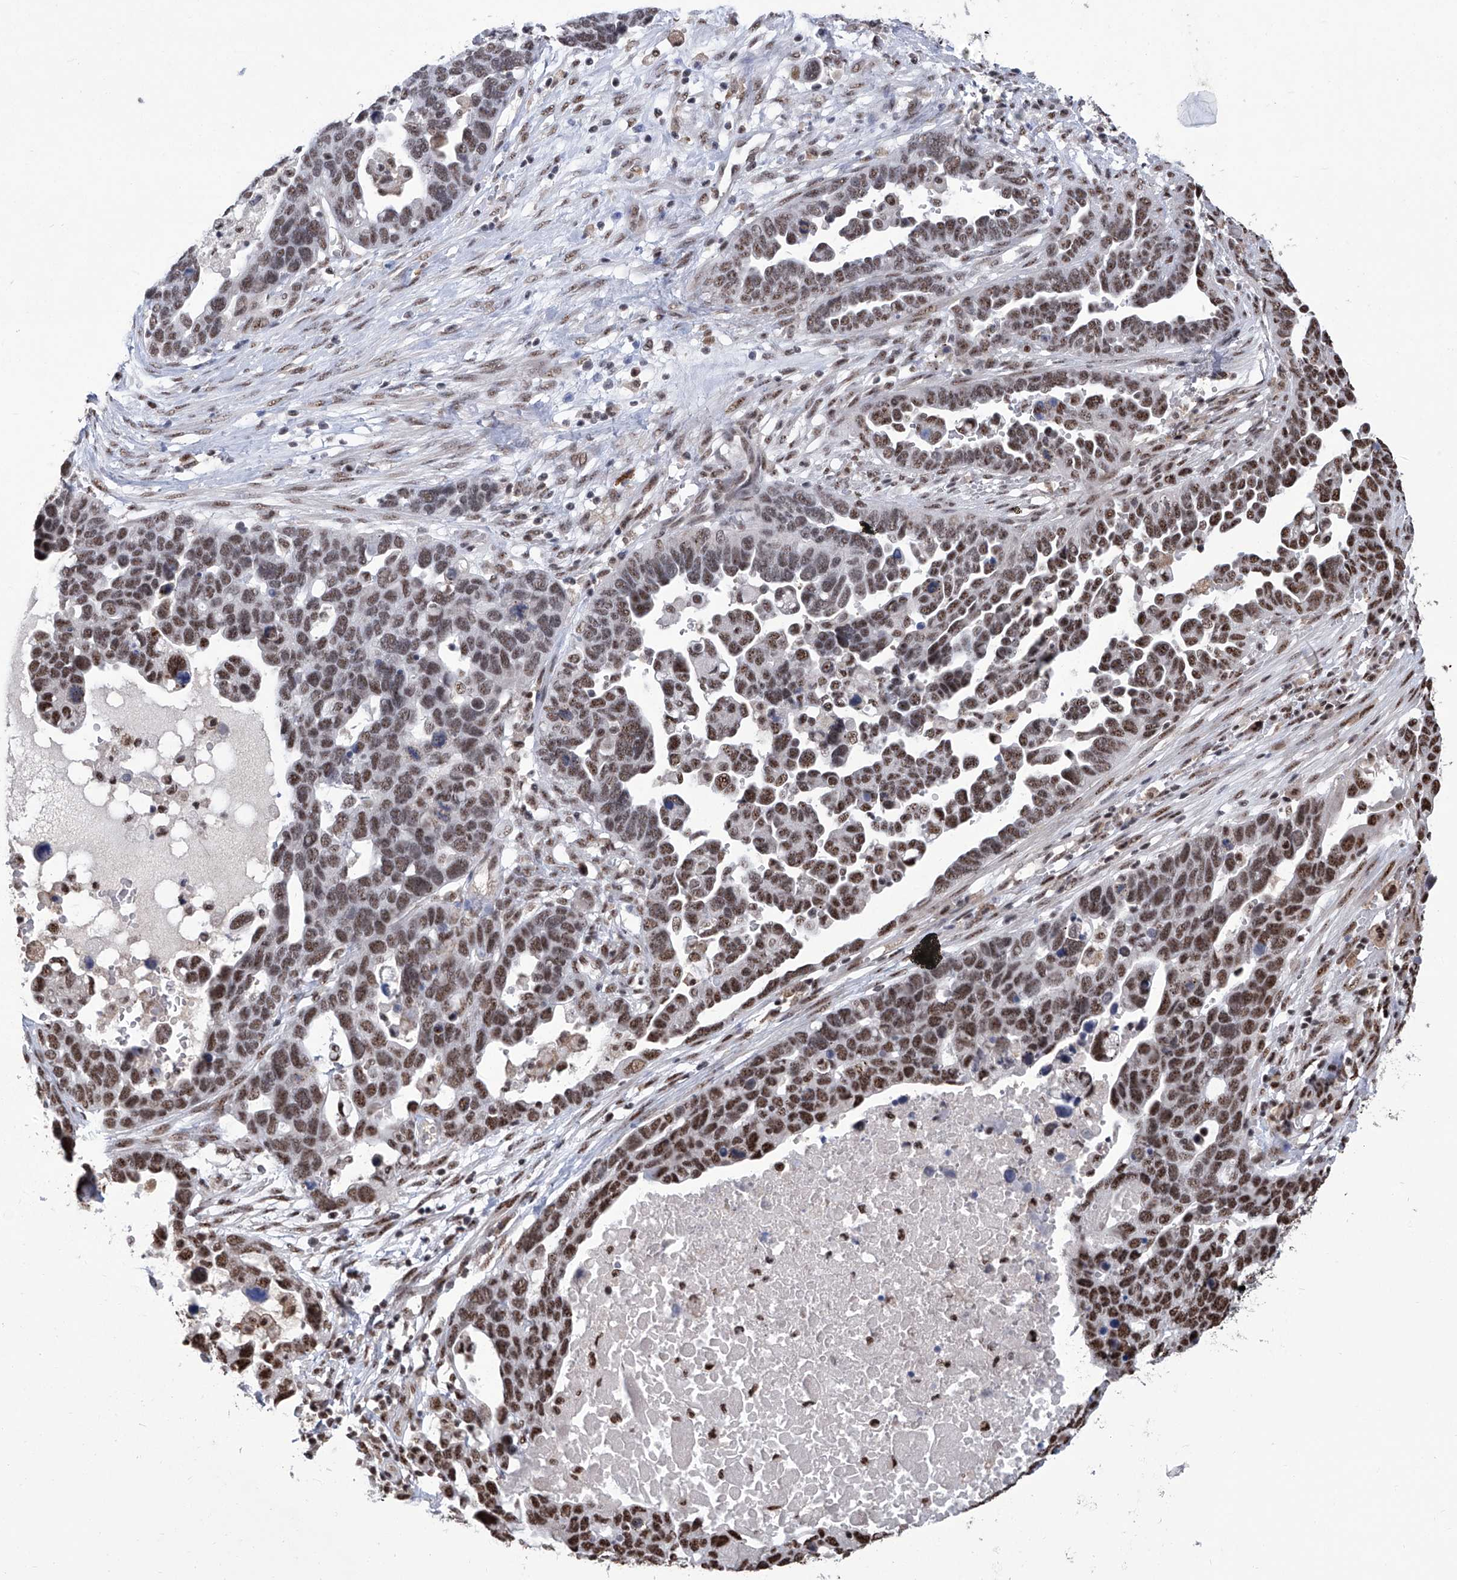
{"staining": {"intensity": "strong", "quantity": "25%-75%", "location": "nuclear"}, "tissue": "ovarian cancer", "cell_type": "Tumor cells", "image_type": "cancer", "snomed": [{"axis": "morphology", "description": "Cystadenocarcinoma, serous, NOS"}, {"axis": "topography", "description": "Ovary"}], "caption": "The micrograph reveals a brown stain indicating the presence of a protein in the nuclear of tumor cells in ovarian cancer. (Brightfield microscopy of DAB IHC at high magnification).", "gene": "FBXL4", "patient": {"sex": "female", "age": 54}}